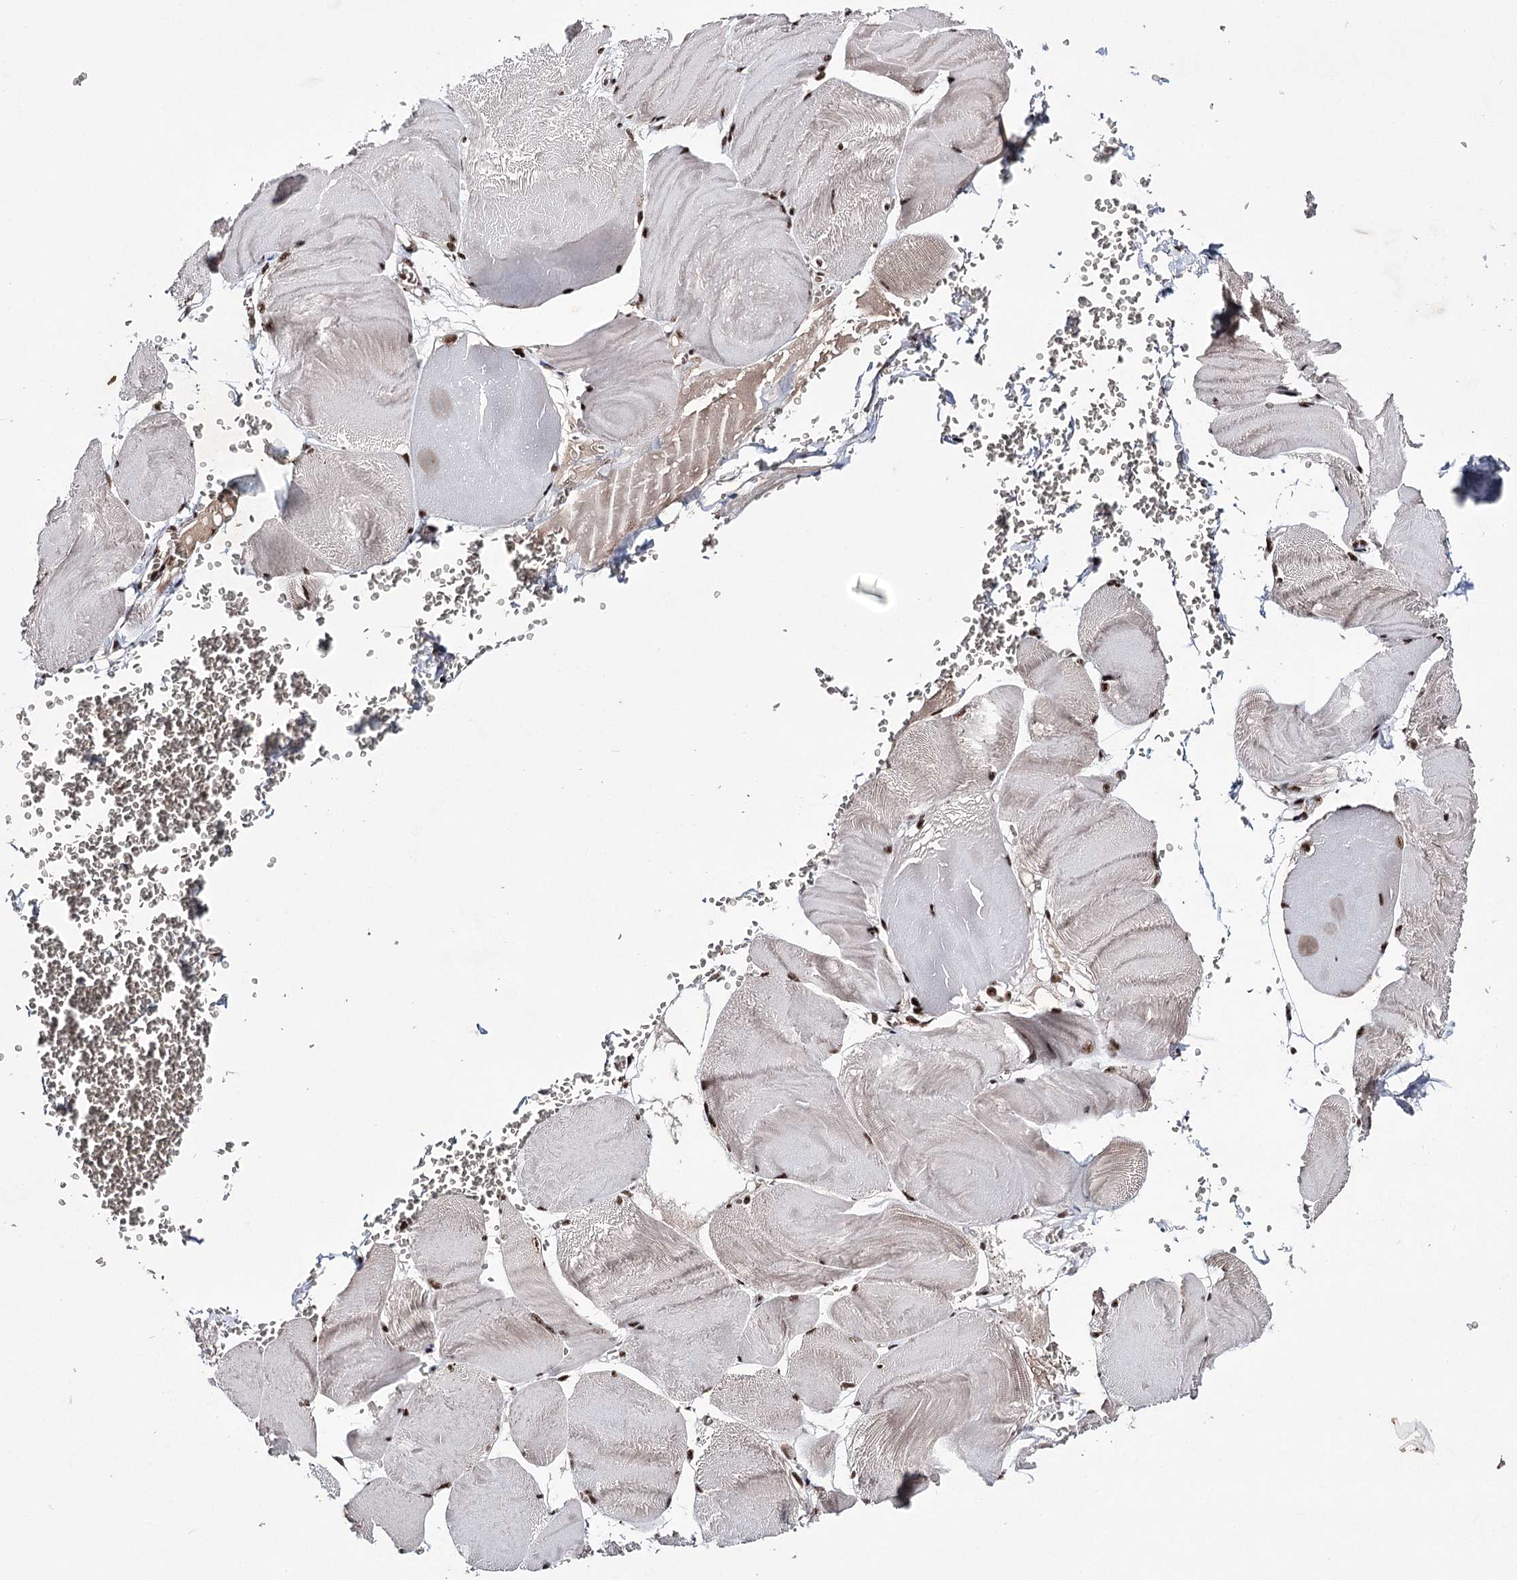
{"staining": {"intensity": "strong", "quantity": ">75%", "location": "nuclear"}, "tissue": "skeletal muscle", "cell_type": "Myocytes", "image_type": "normal", "snomed": [{"axis": "morphology", "description": "Normal tissue, NOS"}, {"axis": "morphology", "description": "Basal cell carcinoma"}, {"axis": "topography", "description": "Skeletal muscle"}], "caption": "Approximately >75% of myocytes in normal human skeletal muscle display strong nuclear protein staining as visualized by brown immunohistochemical staining.", "gene": "PRPF40A", "patient": {"sex": "female", "age": 64}}